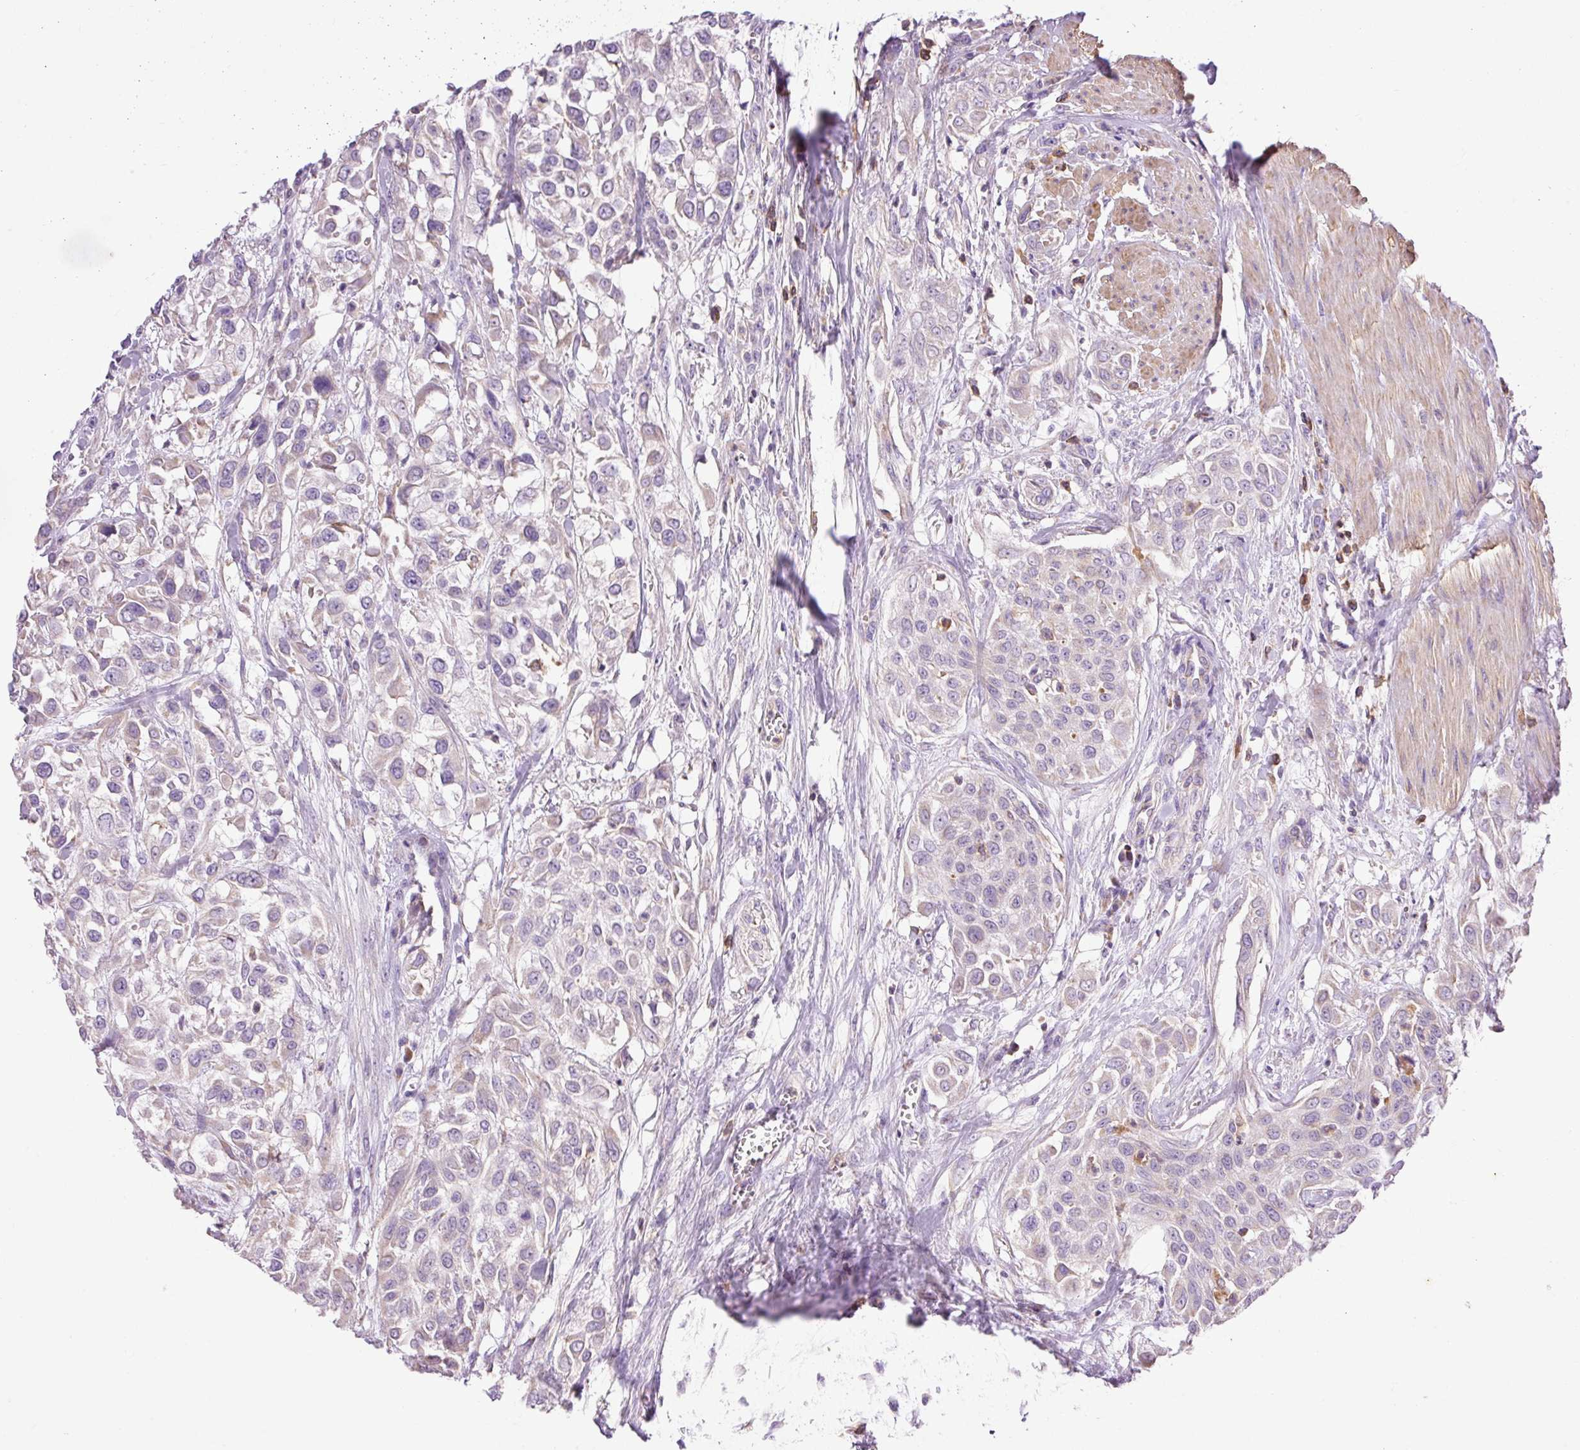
{"staining": {"intensity": "negative", "quantity": "none", "location": "none"}, "tissue": "urothelial cancer", "cell_type": "Tumor cells", "image_type": "cancer", "snomed": [{"axis": "morphology", "description": "Urothelial carcinoma, High grade"}, {"axis": "topography", "description": "Urinary bladder"}], "caption": "A high-resolution photomicrograph shows immunohistochemistry staining of urothelial cancer, which exhibits no significant expression in tumor cells. The staining is performed using DAB brown chromogen with nuclei counter-stained in using hematoxylin.", "gene": "IMMT", "patient": {"sex": "male", "age": 57}}